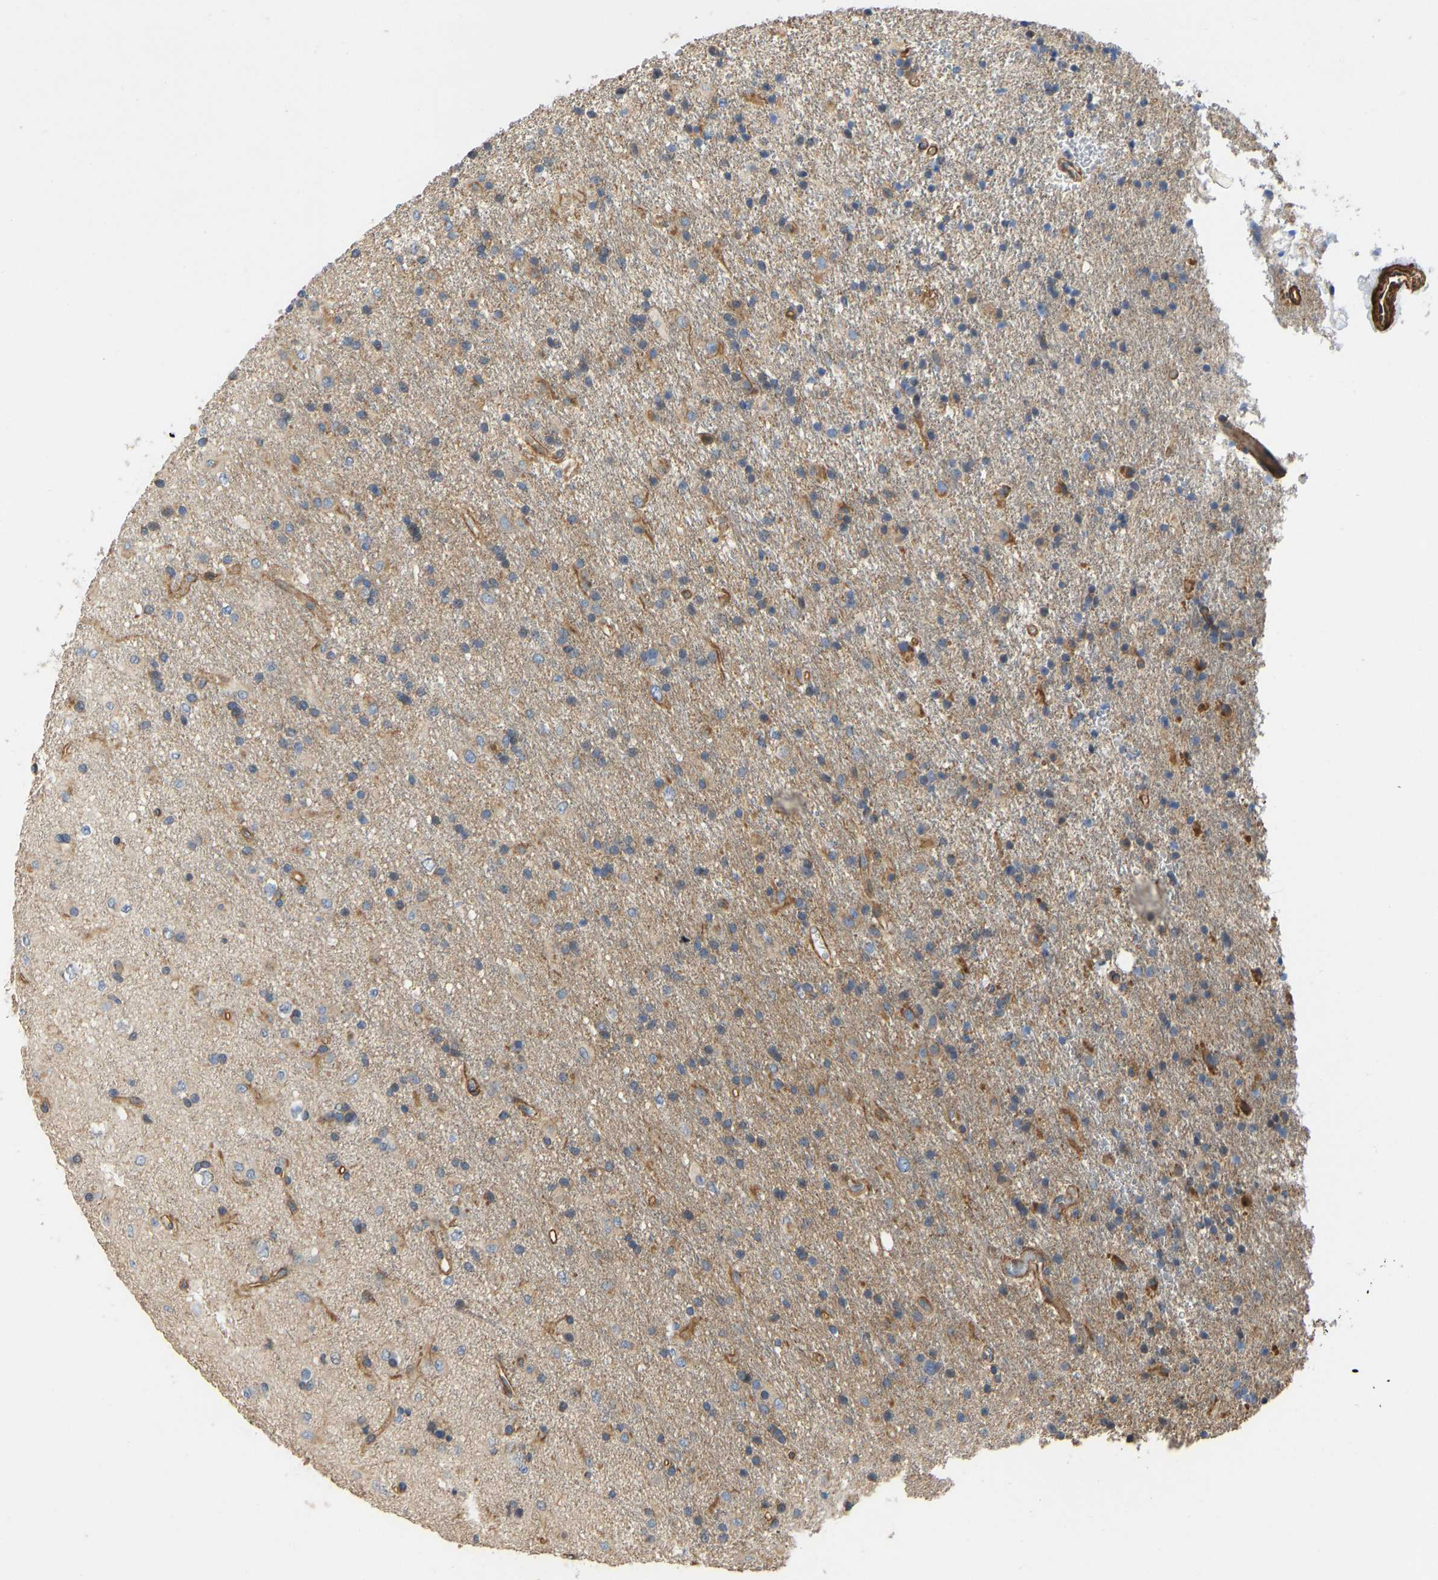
{"staining": {"intensity": "moderate", "quantity": "25%-75%", "location": "cytoplasmic/membranous"}, "tissue": "glioma", "cell_type": "Tumor cells", "image_type": "cancer", "snomed": [{"axis": "morphology", "description": "Glioma, malignant, Low grade"}, {"axis": "topography", "description": "Brain"}], "caption": "Protein expression analysis of glioma reveals moderate cytoplasmic/membranous expression in approximately 25%-75% of tumor cells. The staining was performed using DAB, with brown indicating positive protein expression. Nuclei are stained blue with hematoxylin.", "gene": "ELMO2", "patient": {"sex": "male", "age": 65}}